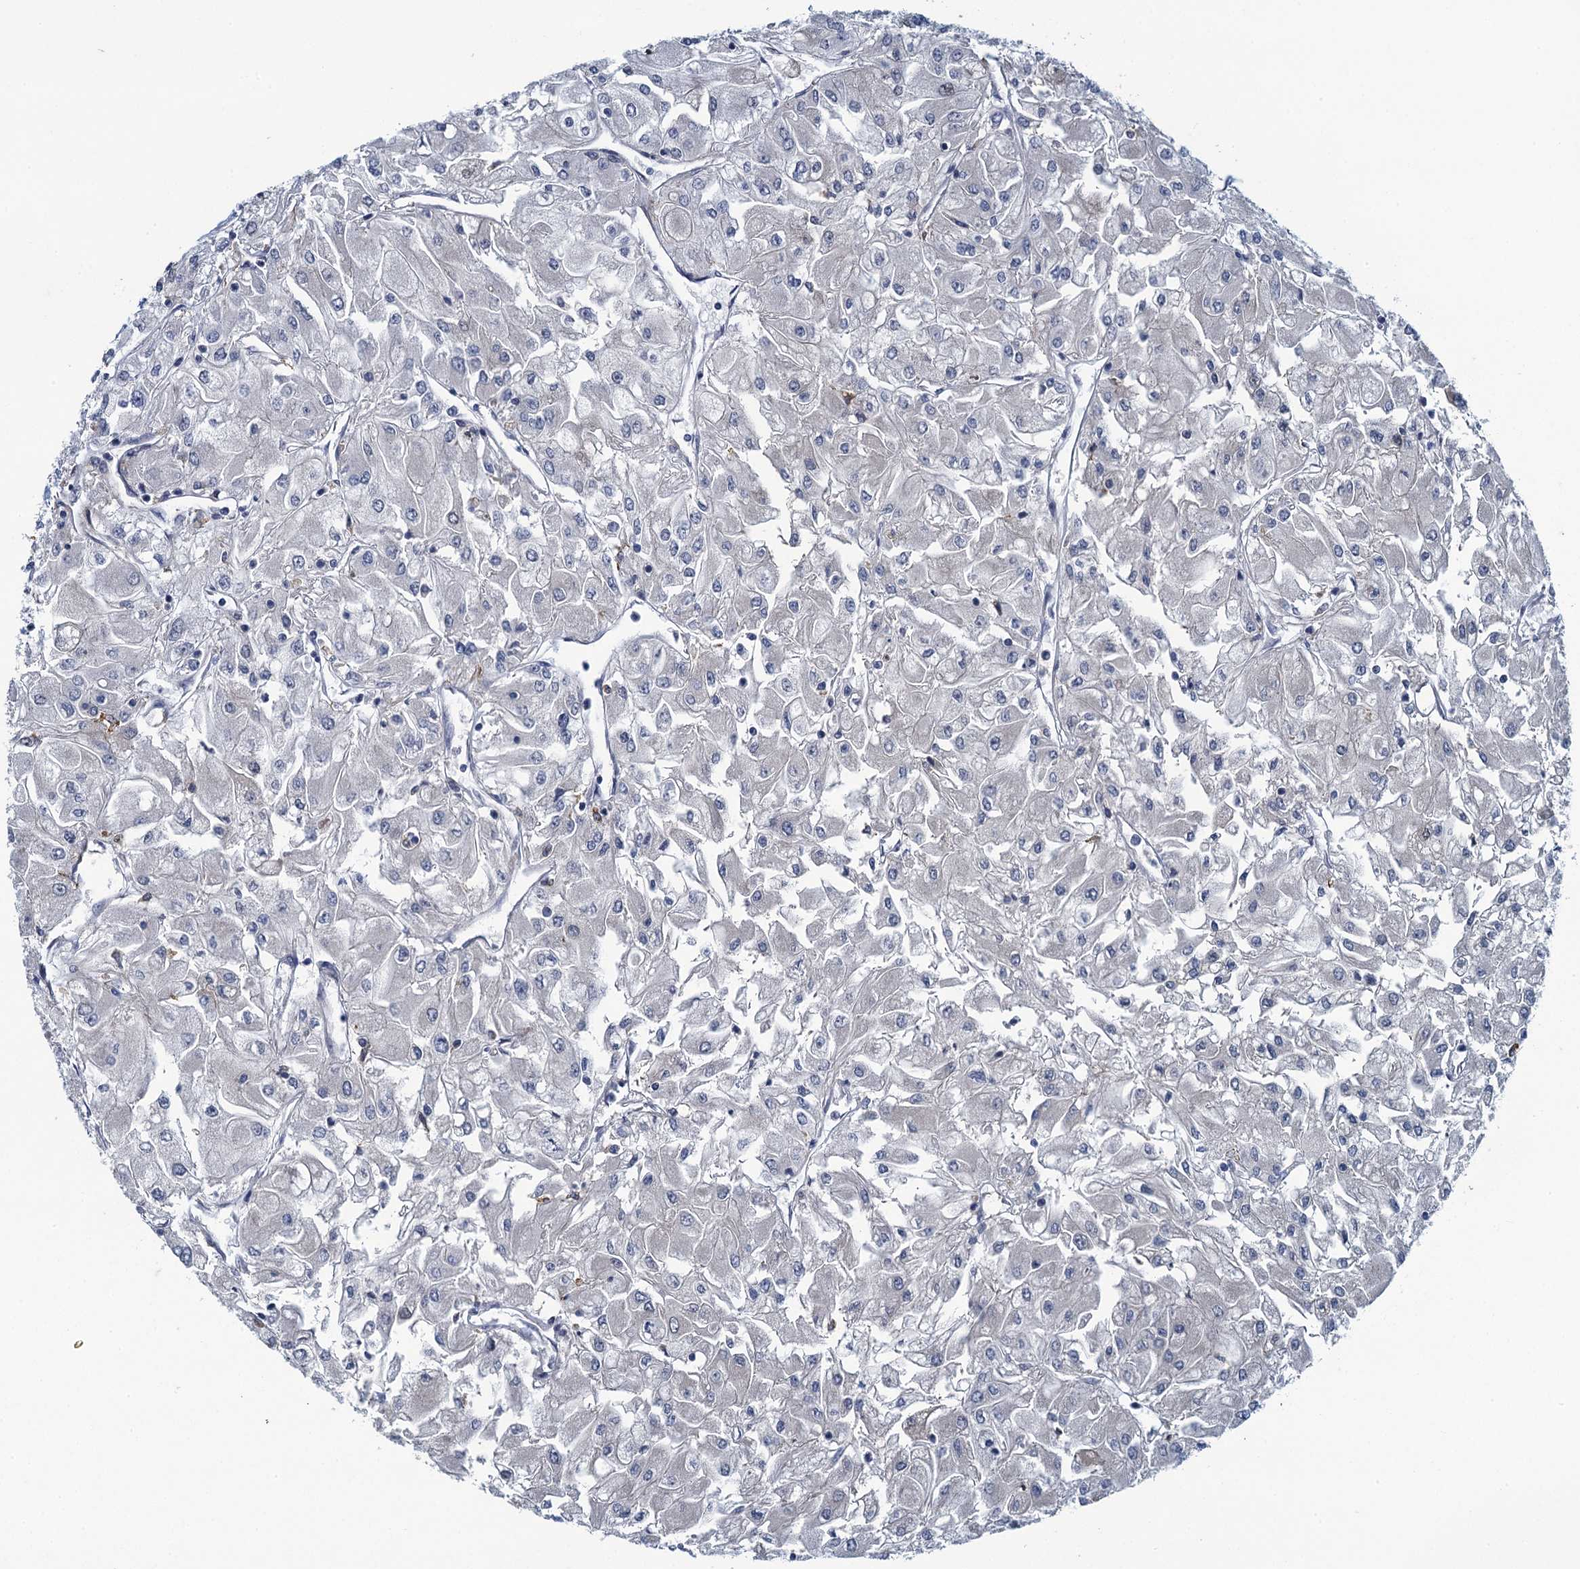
{"staining": {"intensity": "negative", "quantity": "none", "location": "none"}, "tissue": "renal cancer", "cell_type": "Tumor cells", "image_type": "cancer", "snomed": [{"axis": "morphology", "description": "Adenocarcinoma, NOS"}, {"axis": "topography", "description": "Kidney"}], "caption": "Immunohistochemistry histopathology image of neoplastic tissue: human adenocarcinoma (renal) stained with DAB (3,3'-diaminobenzidine) shows no significant protein expression in tumor cells. (Stains: DAB (3,3'-diaminobenzidine) IHC with hematoxylin counter stain, Microscopy: brightfield microscopy at high magnification).", "gene": "NCKAP1L", "patient": {"sex": "male", "age": 80}}